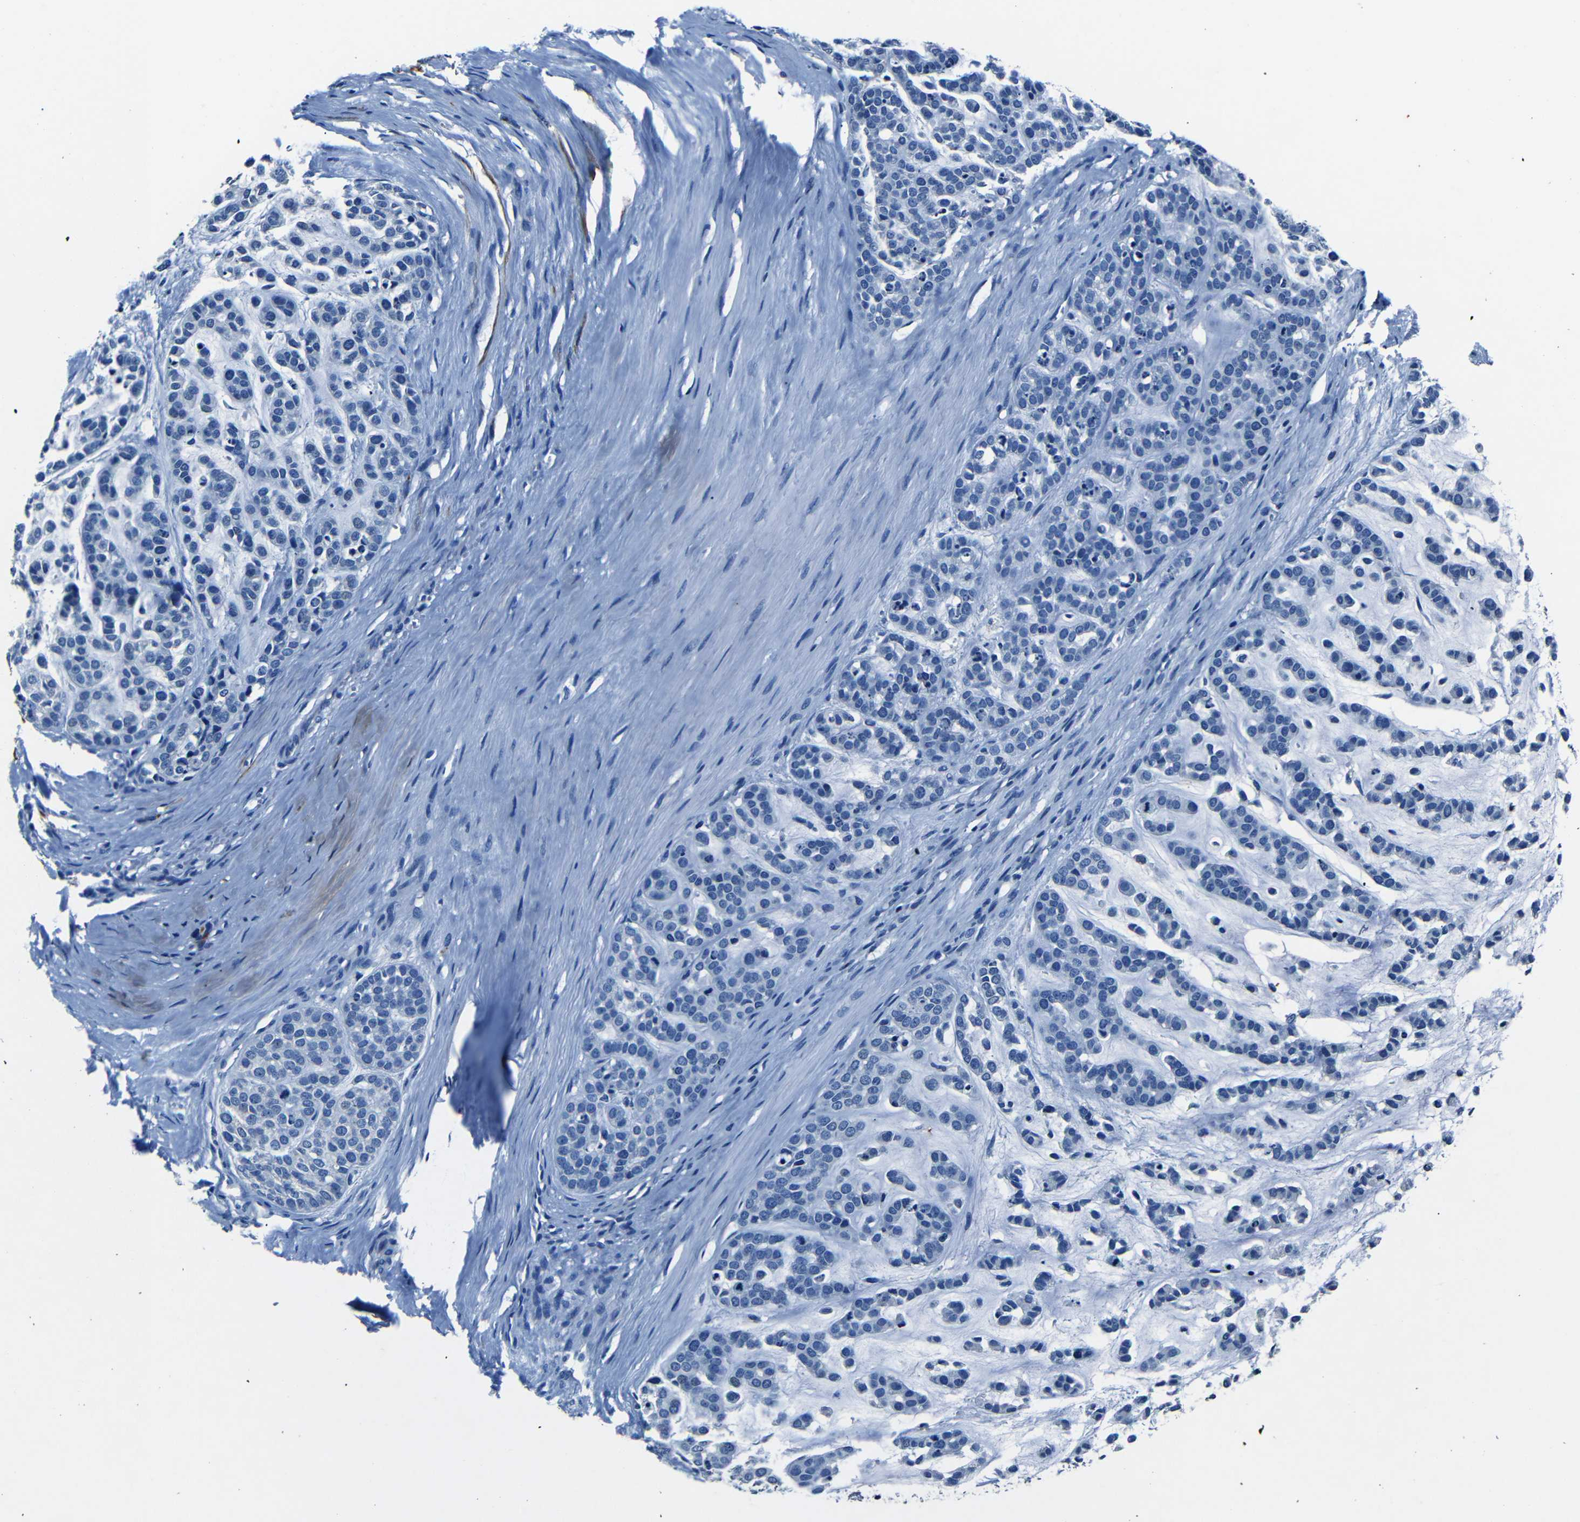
{"staining": {"intensity": "negative", "quantity": "none", "location": "none"}, "tissue": "head and neck cancer", "cell_type": "Tumor cells", "image_type": "cancer", "snomed": [{"axis": "morphology", "description": "Adenocarcinoma, NOS"}, {"axis": "morphology", "description": "Adenoma, NOS"}, {"axis": "topography", "description": "Head-Neck"}], "caption": "High magnification brightfield microscopy of head and neck cancer (adenoma) stained with DAB (3,3'-diaminobenzidine) (brown) and counterstained with hematoxylin (blue): tumor cells show no significant positivity.", "gene": "NCMAP", "patient": {"sex": "female", "age": 55}}